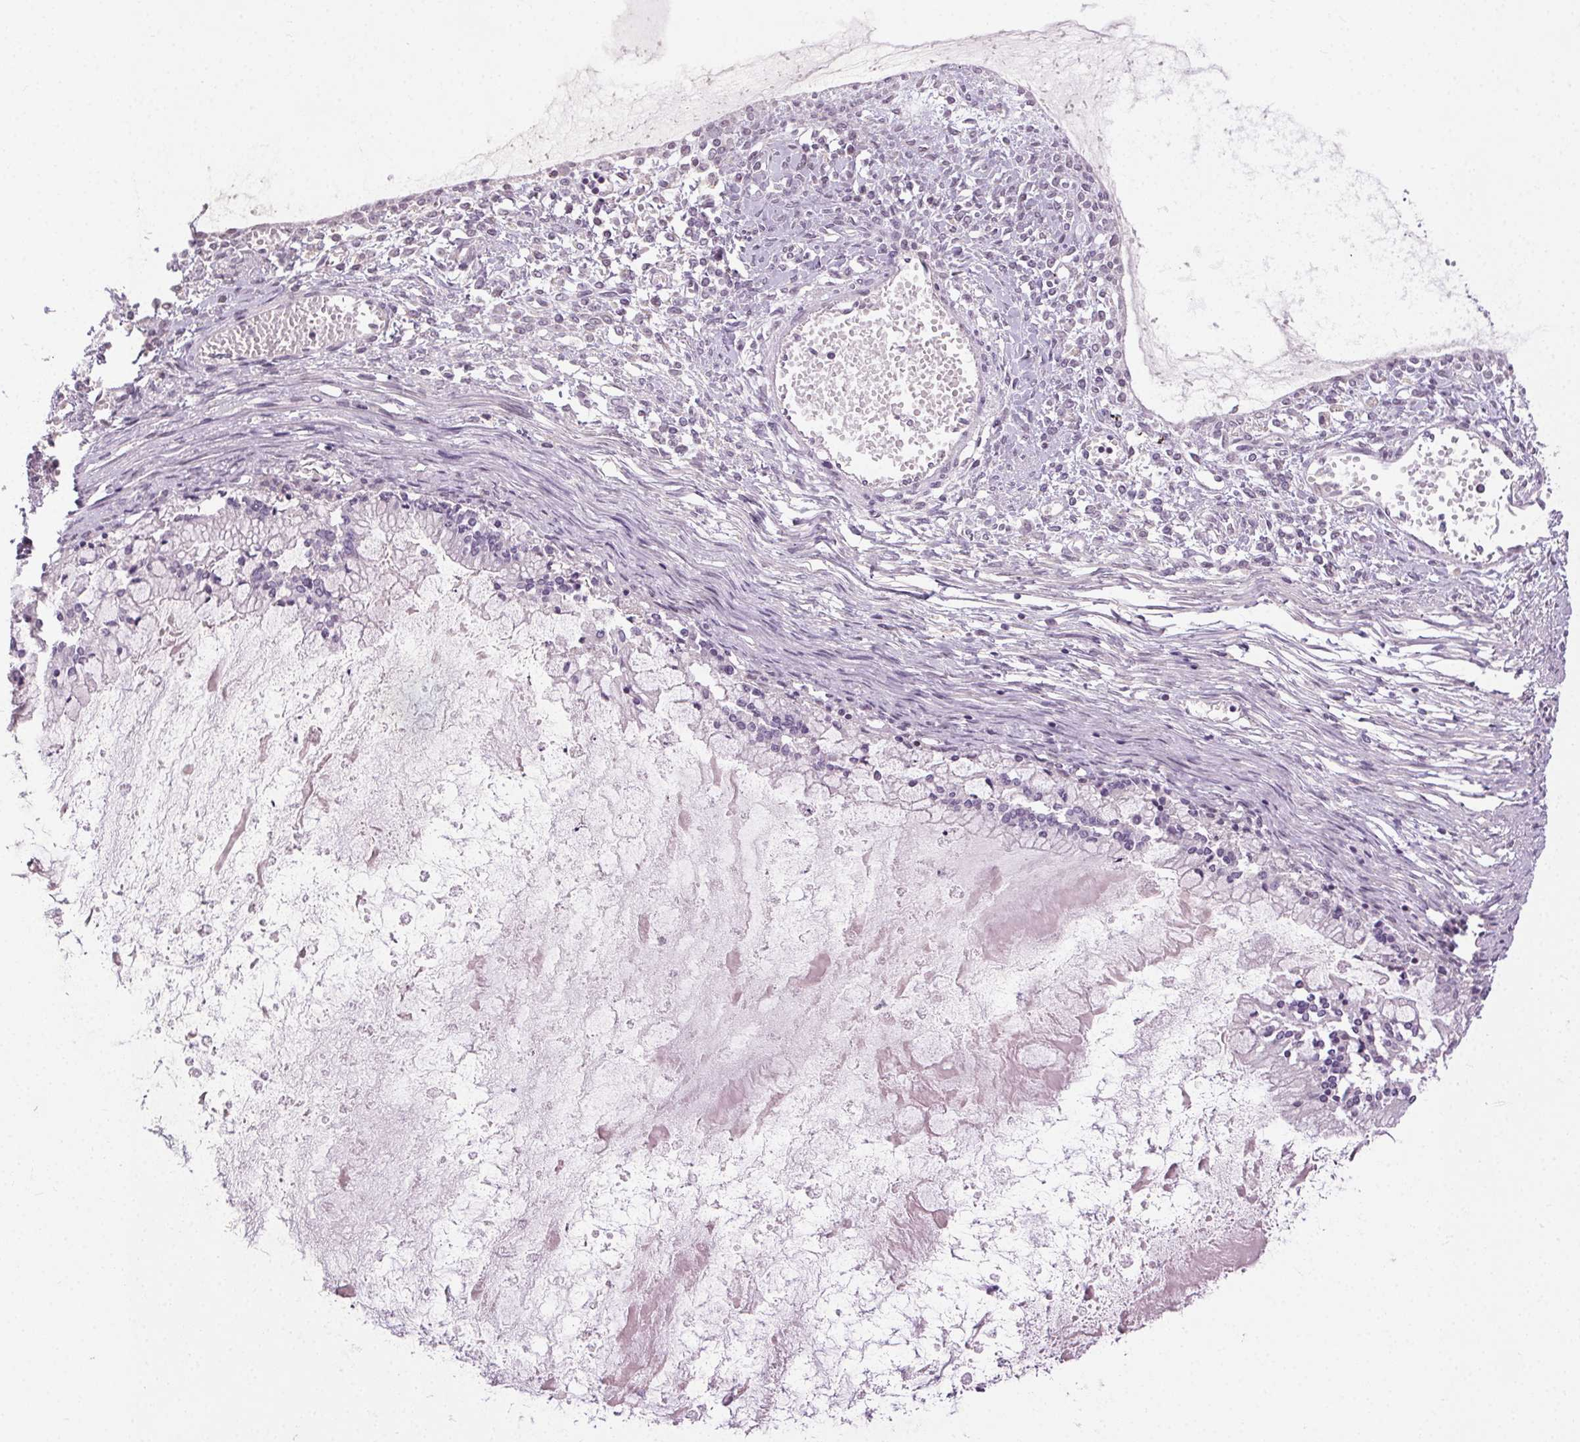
{"staining": {"intensity": "negative", "quantity": "none", "location": "none"}, "tissue": "ovarian cancer", "cell_type": "Tumor cells", "image_type": "cancer", "snomed": [{"axis": "morphology", "description": "Cystadenocarcinoma, mucinous, NOS"}, {"axis": "topography", "description": "Ovary"}], "caption": "Ovarian cancer was stained to show a protein in brown. There is no significant expression in tumor cells. The staining was performed using DAB (3,3'-diaminobenzidine) to visualize the protein expression in brown, while the nuclei were stained in blue with hematoxylin (Magnification: 20x).", "gene": "FAM168A", "patient": {"sex": "female", "age": 67}}